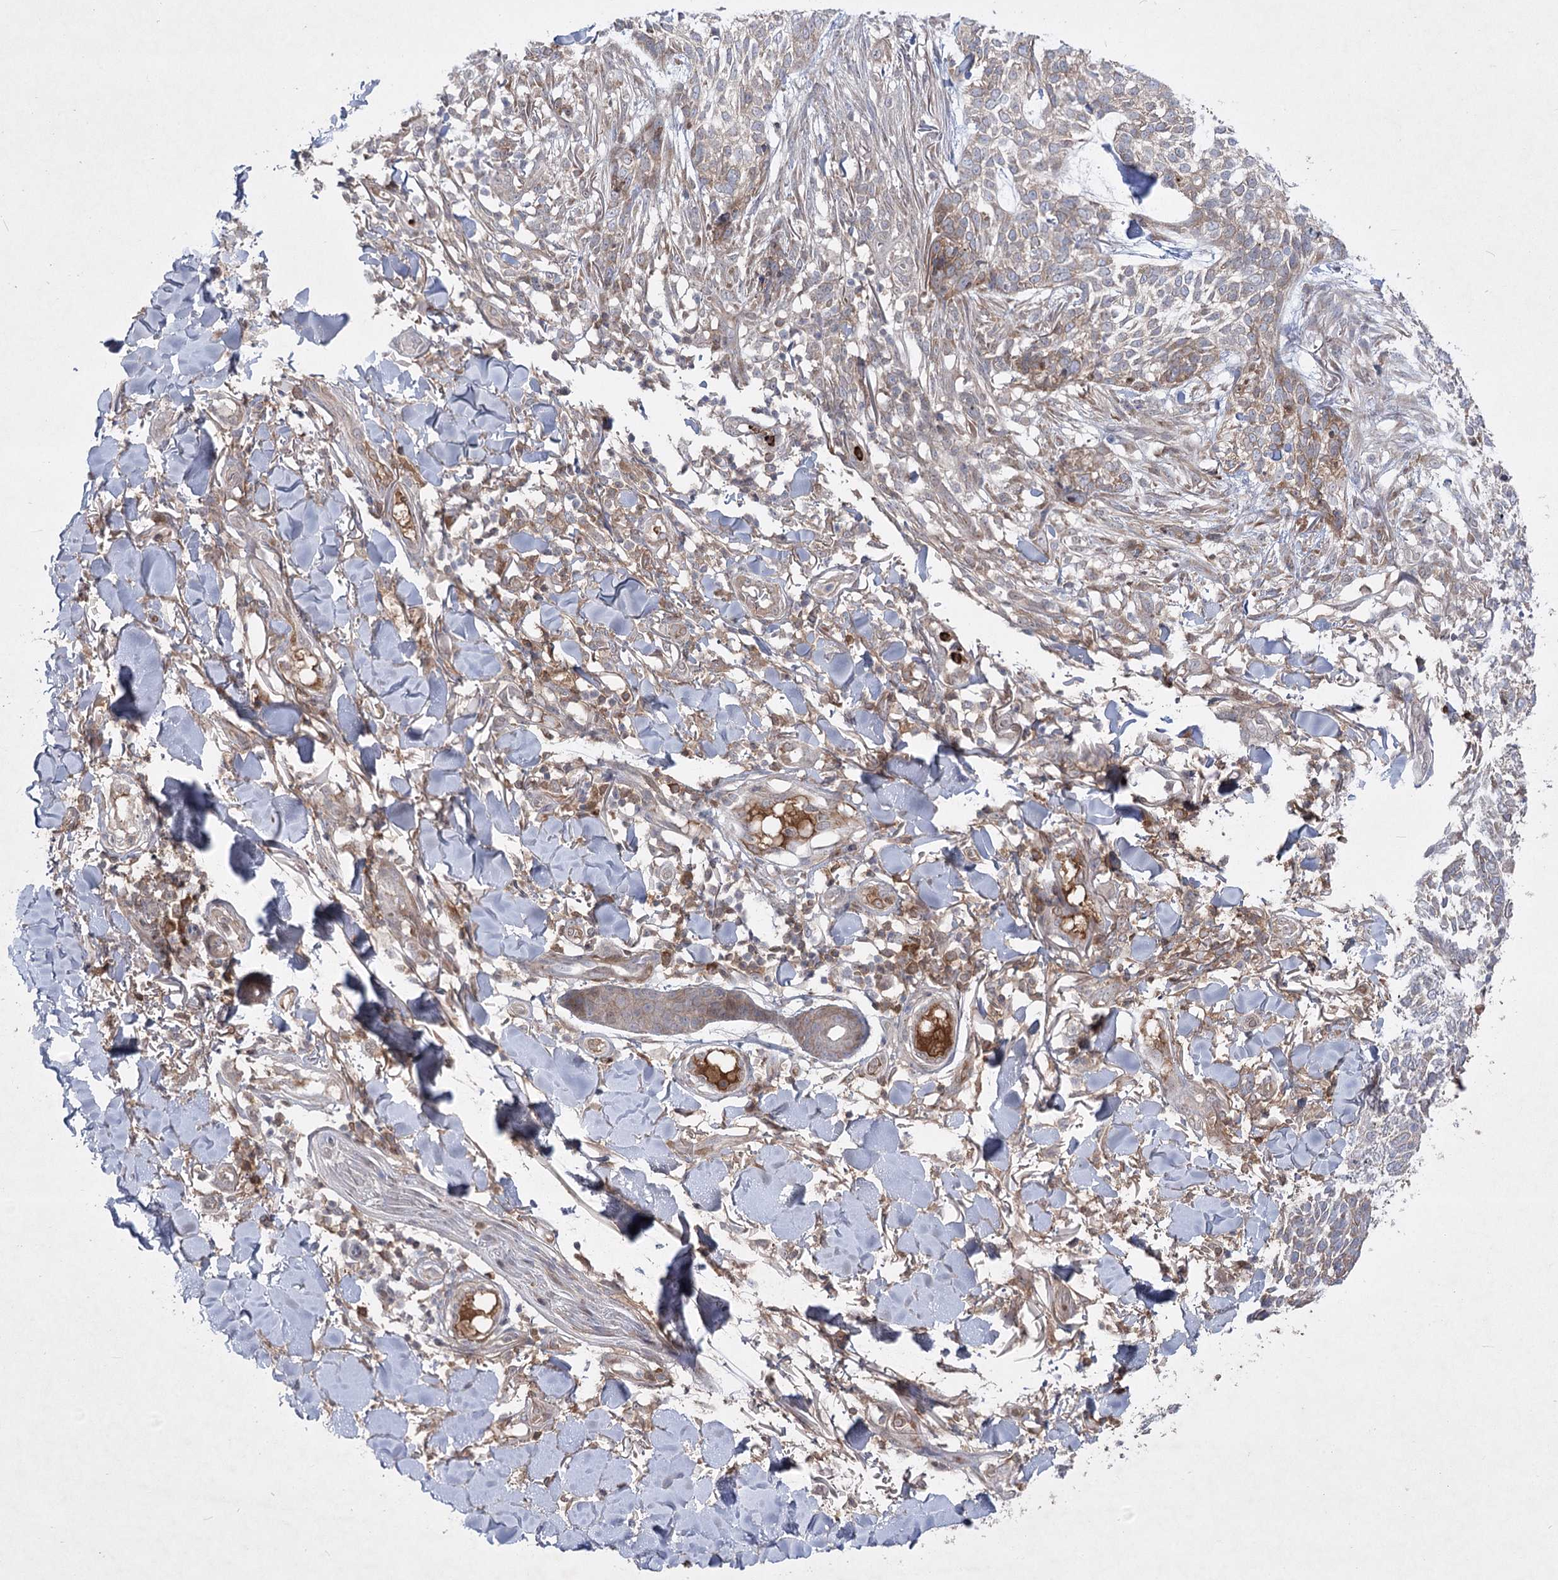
{"staining": {"intensity": "weak", "quantity": "<25%", "location": "cytoplasmic/membranous"}, "tissue": "skin cancer", "cell_type": "Tumor cells", "image_type": "cancer", "snomed": [{"axis": "morphology", "description": "Basal cell carcinoma"}, {"axis": "topography", "description": "Skin"}], "caption": "Tumor cells are negative for protein expression in human skin cancer (basal cell carcinoma).", "gene": "PLEKHA5", "patient": {"sex": "female", "age": 64}}